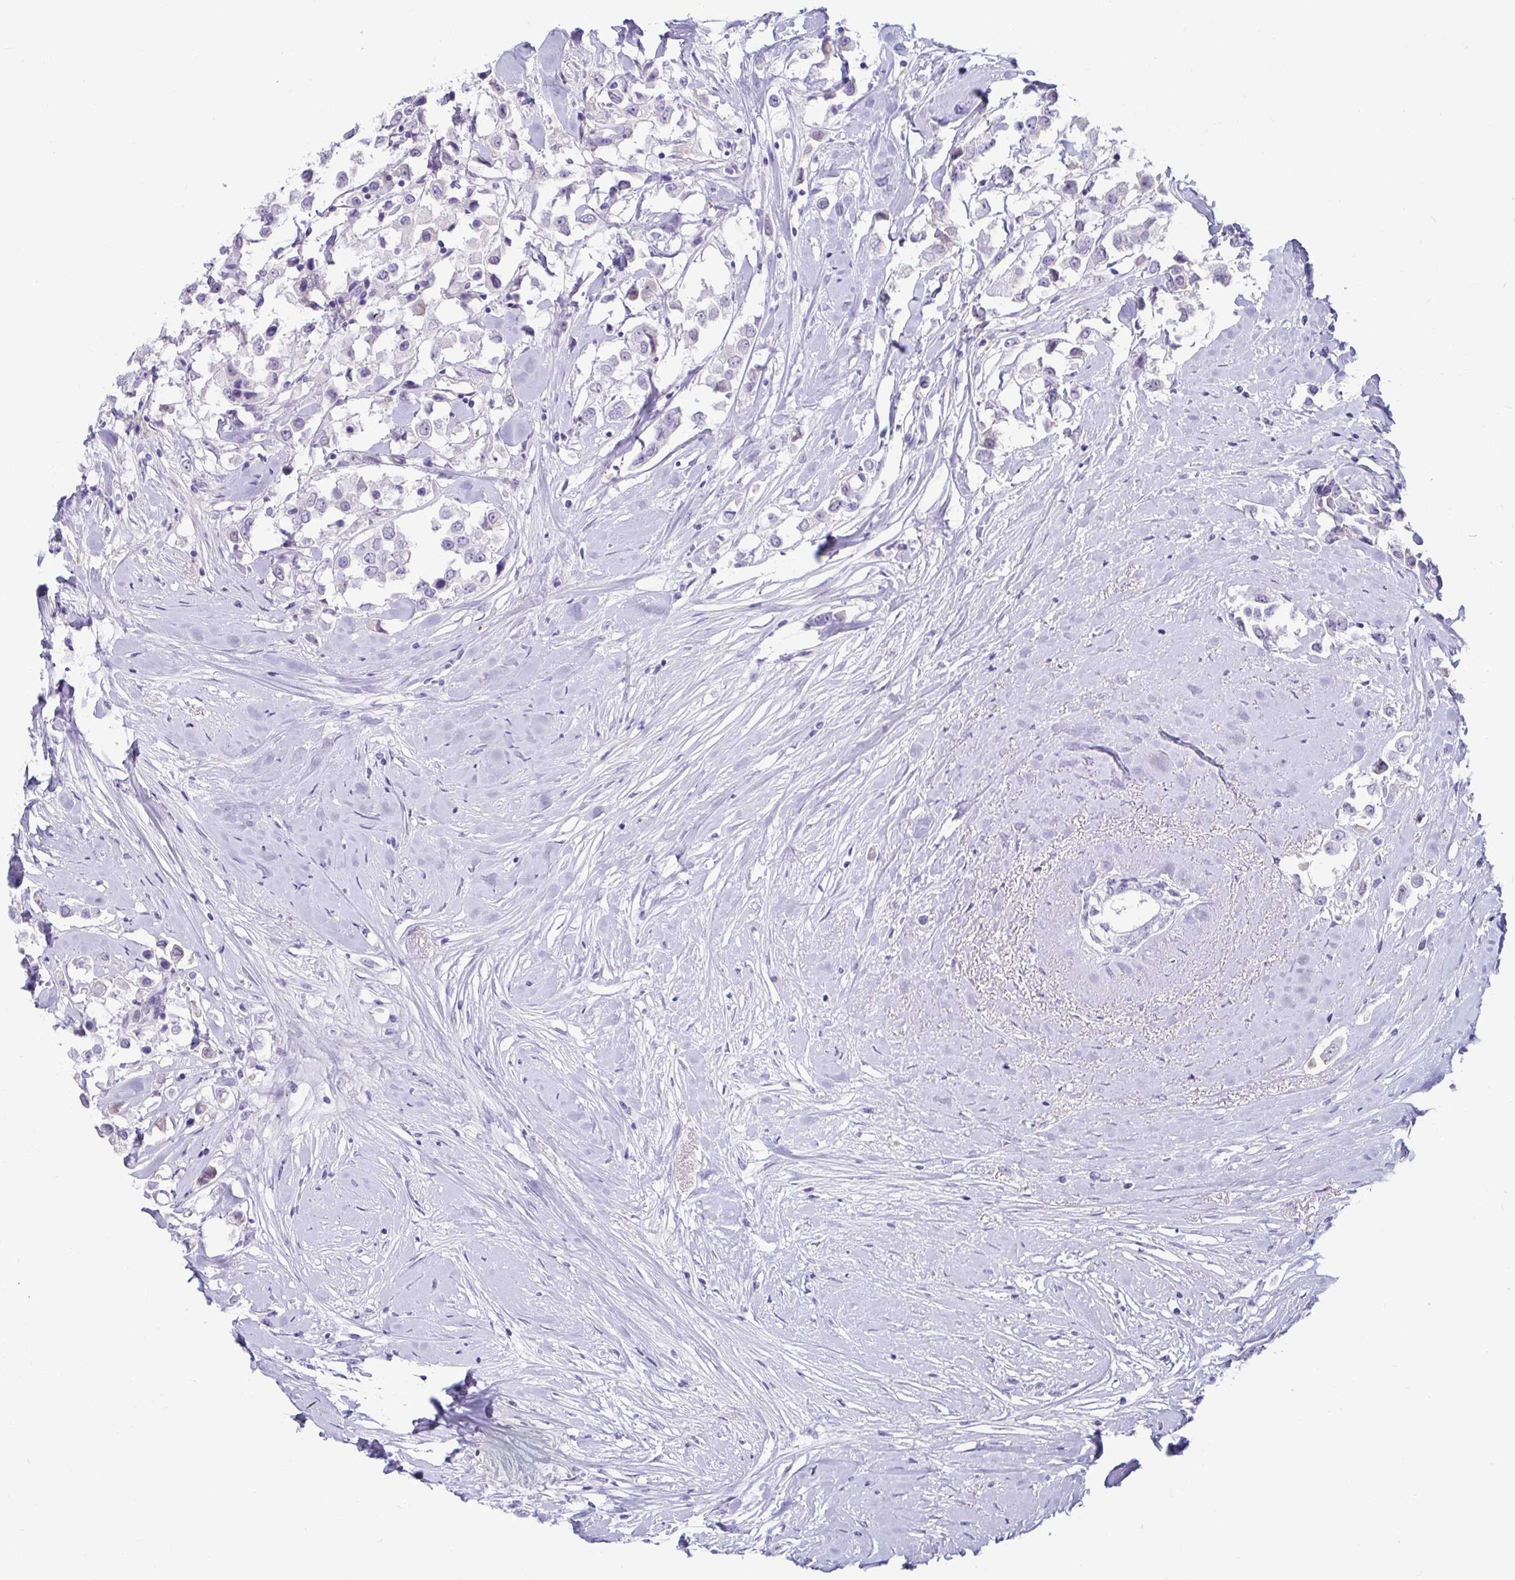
{"staining": {"intensity": "negative", "quantity": "none", "location": "none"}, "tissue": "breast cancer", "cell_type": "Tumor cells", "image_type": "cancer", "snomed": [{"axis": "morphology", "description": "Duct carcinoma"}, {"axis": "topography", "description": "Breast"}], "caption": "High magnification brightfield microscopy of breast cancer stained with DAB (brown) and counterstained with hematoxylin (blue): tumor cells show no significant expression.", "gene": "NPY", "patient": {"sex": "female", "age": 61}}